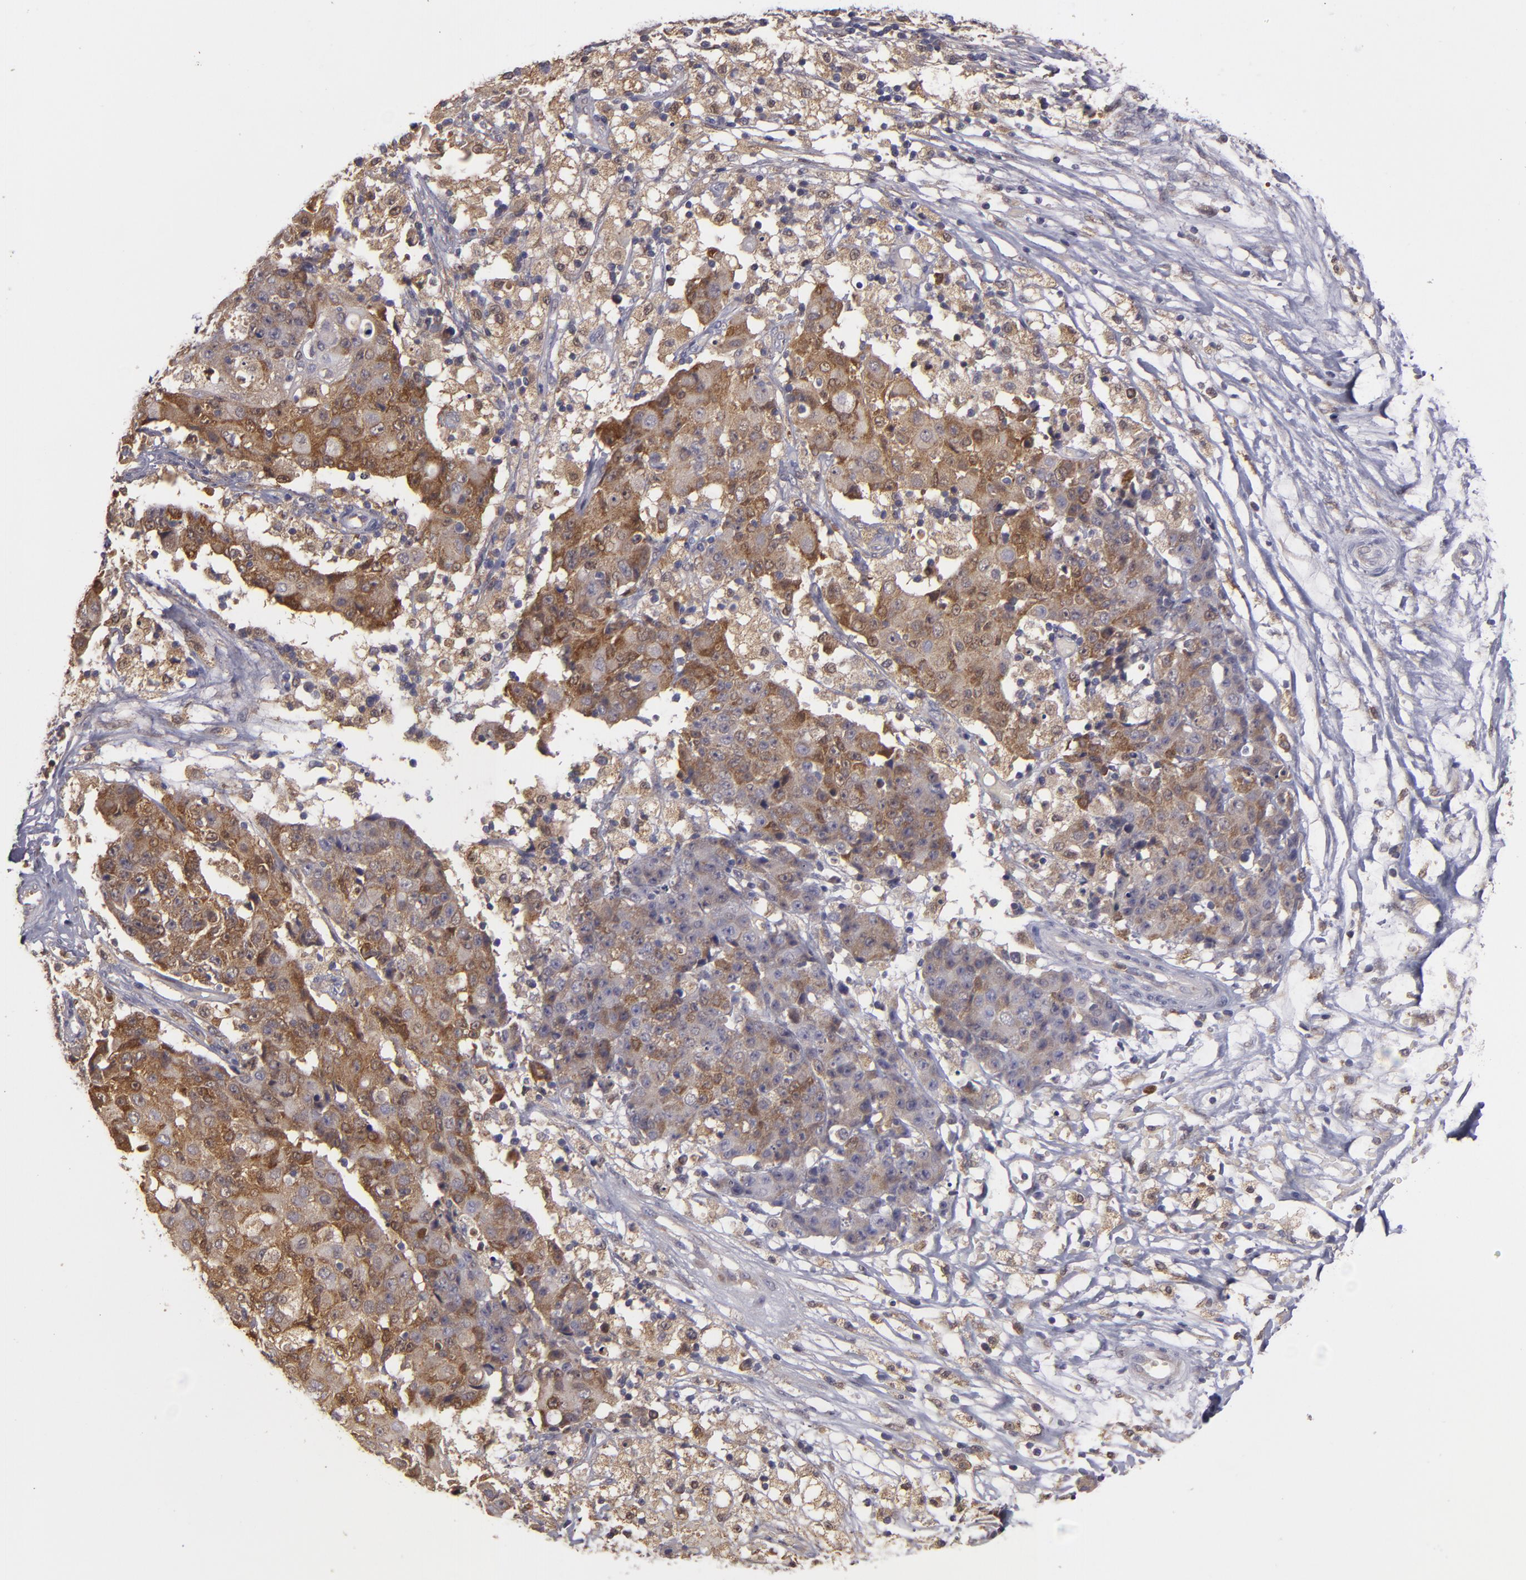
{"staining": {"intensity": "moderate", "quantity": "25%-75%", "location": "cytoplasmic/membranous"}, "tissue": "ovarian cancer", "cell_type": "Tumor cells", "image_type": "cancer", "snomed": [{"axis": "morphology", "description": "Carcinoma, endometroid"}, {"axis": "topography", "description": "Ovary"}], "caption": "This photomicrograph displays immunohistochemistry staining of human ovarian cancer (endometroid carcinoma), with medium moderate cytoplasmic/membranous expression in approximately 25%-75% of tumor cells.", "gene": "FHIT", "patient": {"sex": "female", "age": 42}}